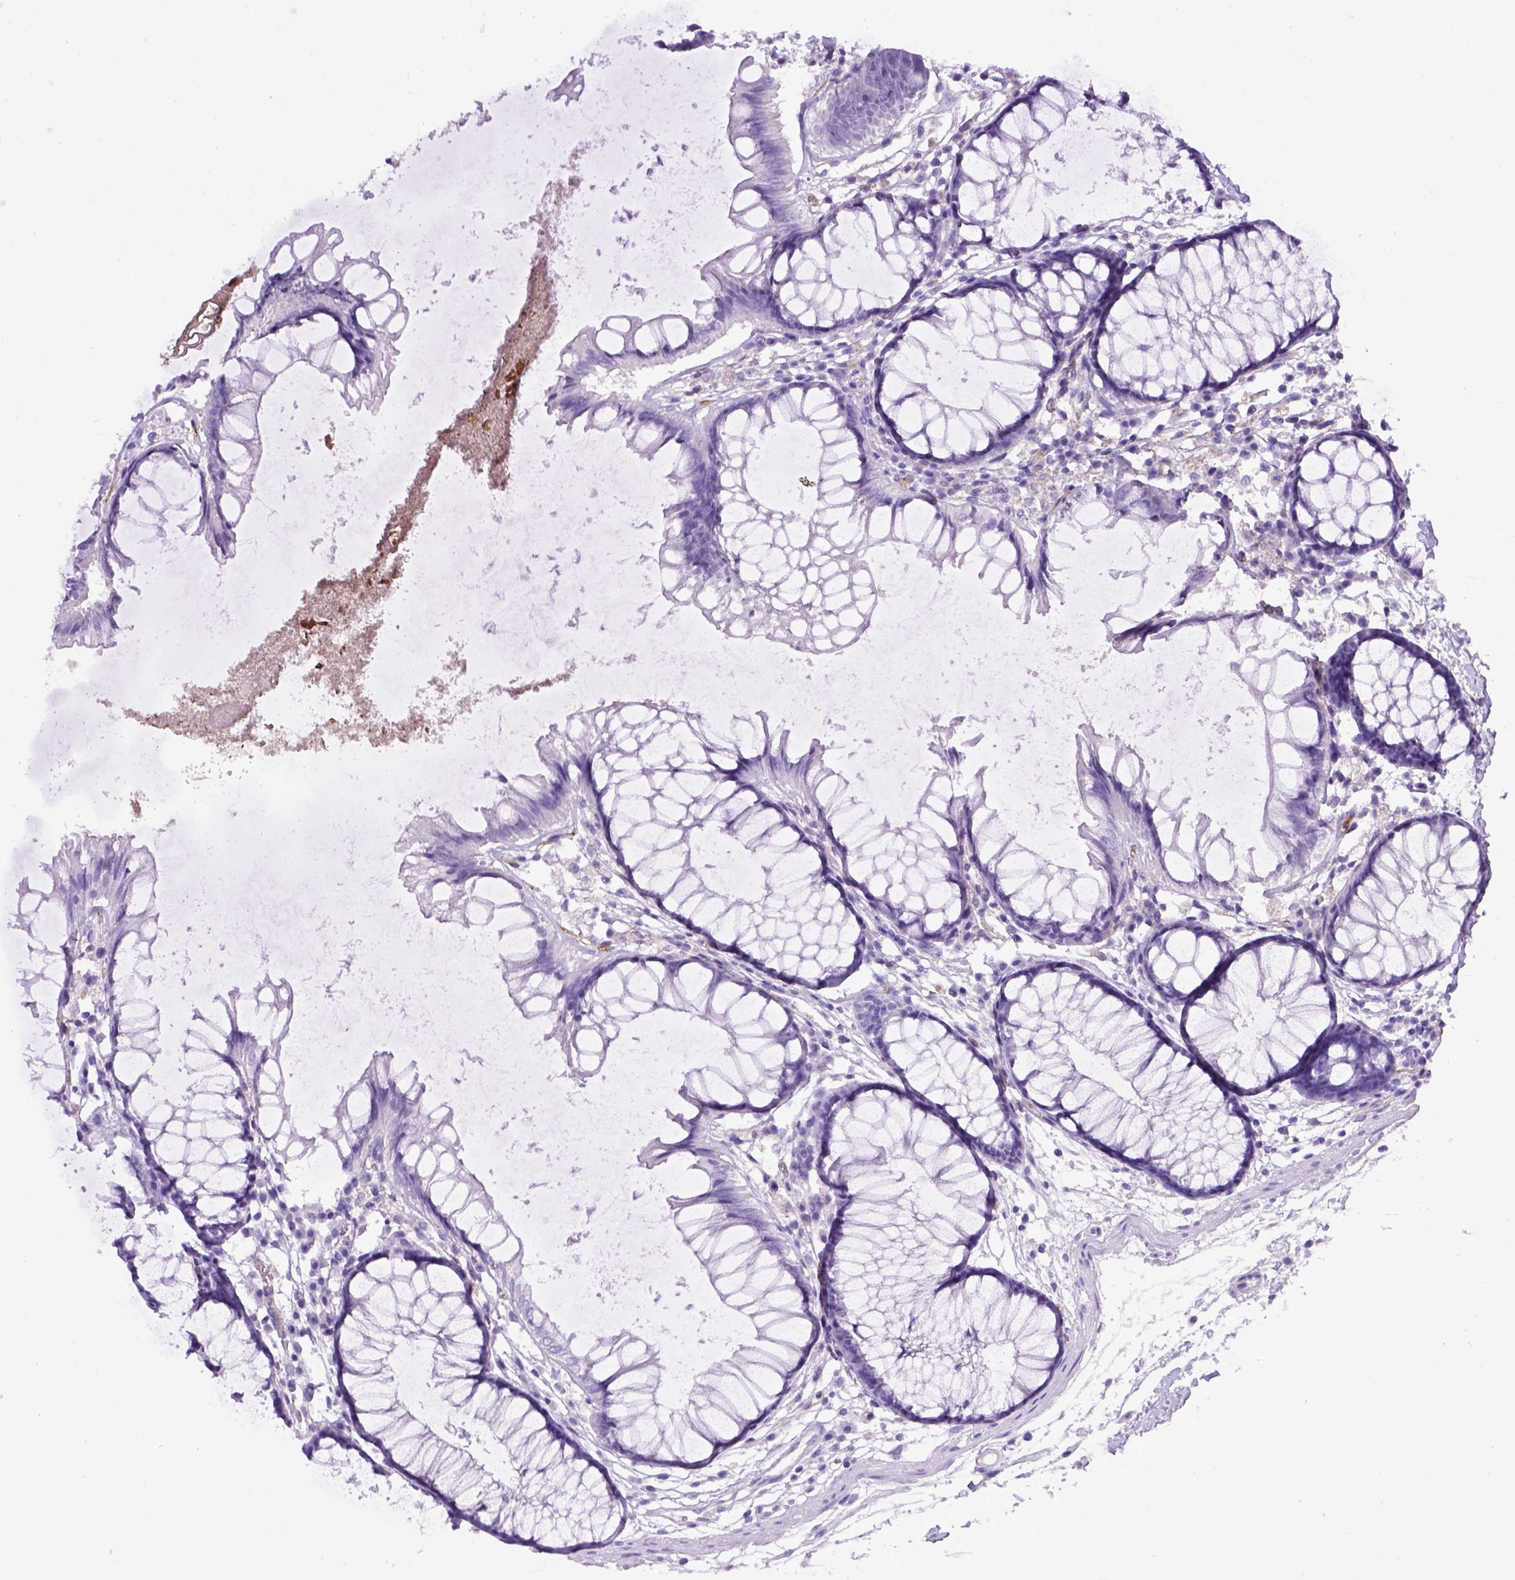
{"staining": {"intensity": "negative", "quantity": "none", "location": "none"}, "tissue": "colon", "cell_type": "Endothelial cells", "image_type": "normal", "snomed": [{"axis": "morphology", "description": "Normal tissue, NOS"}, {"axis": "morphology", "description": "Adenocarcinoma, NOS"}, {"axis": "topography", "description": "Colon"}], "caption": "The immunohistochemistry image has no significant positivity in endothelial cells of colon.", "gene": "ENG", "patient": {"sex": "male", "age": 65}}